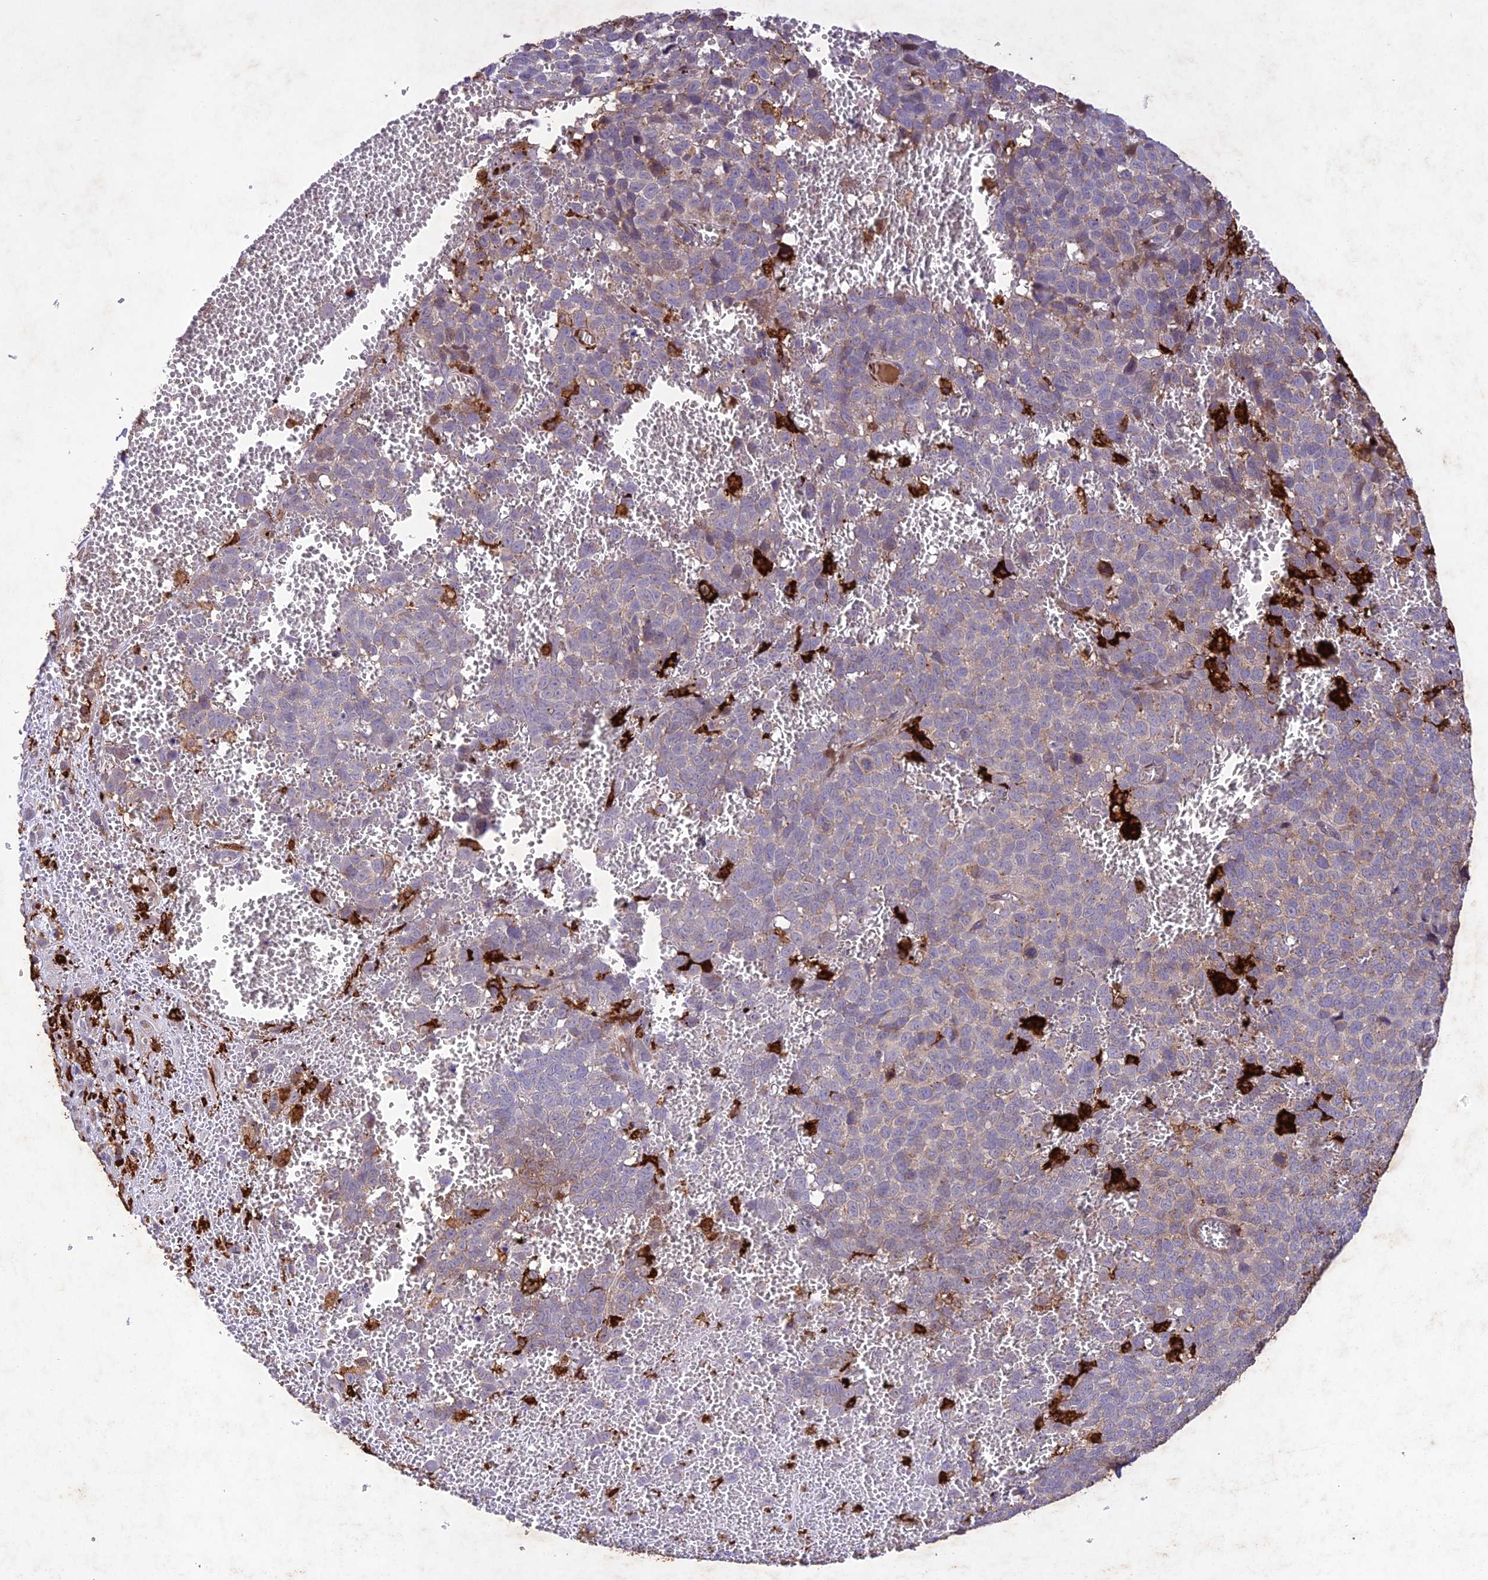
{"staining": {"intensity": "weak", "quantity": "<25%", "location": "cytoplasmic/membranous"}, "tissue": "melanoma", "cell_type": "Tumor cells", "image_type": "cancer", "snomed": [{"axis": "morphology", "description": "Malignant melanoma, NOS"}, {"axis": "topography", "description": "Nose, NOS"}], "caption": "This is a photomicrograph of immunohistochemistry (IHC) staining of malignant melanoma, which shows no expression in tumor cells. The staining was performed using DAB to visualize the protein expression in brown, while the nuclei were stained in blue with hematoxylin (Magnification: 20x).", "gene": "ANKRD52", "patient": {"sex": "female", "age": 48}}